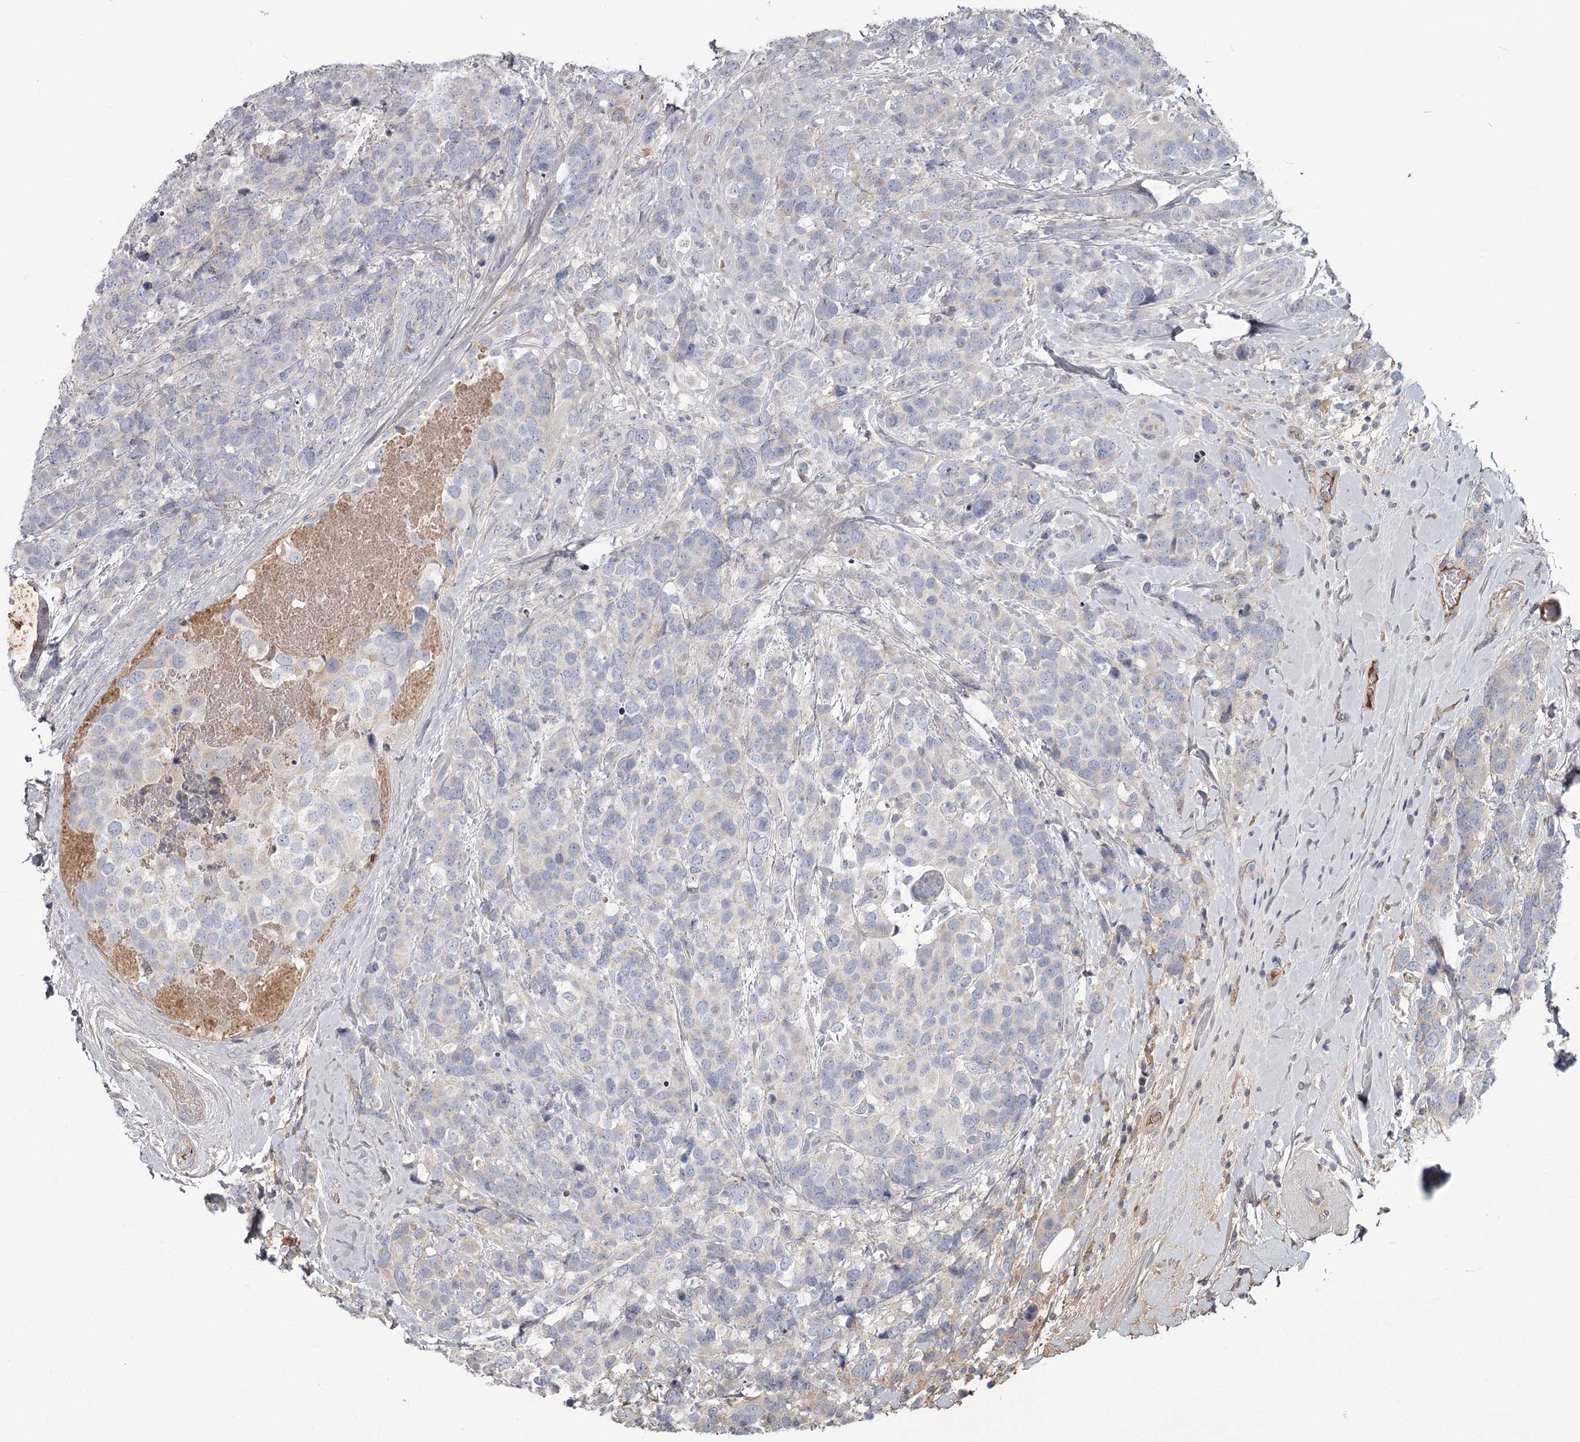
{"staining": {"intensity": "negative", "quantity": "none", "location": "none"}, "tissue": "breast cancer", "cell_type": "Tumor cells", "image_type": "cancer", "snomed": [{"axis": "morphology", "description": "Lobular carcinoma"}, {"axis": "topography", "description": "Breast"}], "caption": "Protein analysis of breast cancer (lobular carcinoma) displays no significant positivity in tumor cells.", "gene": "DHRS9", "patient": {"sex": "female", "age": 59}}